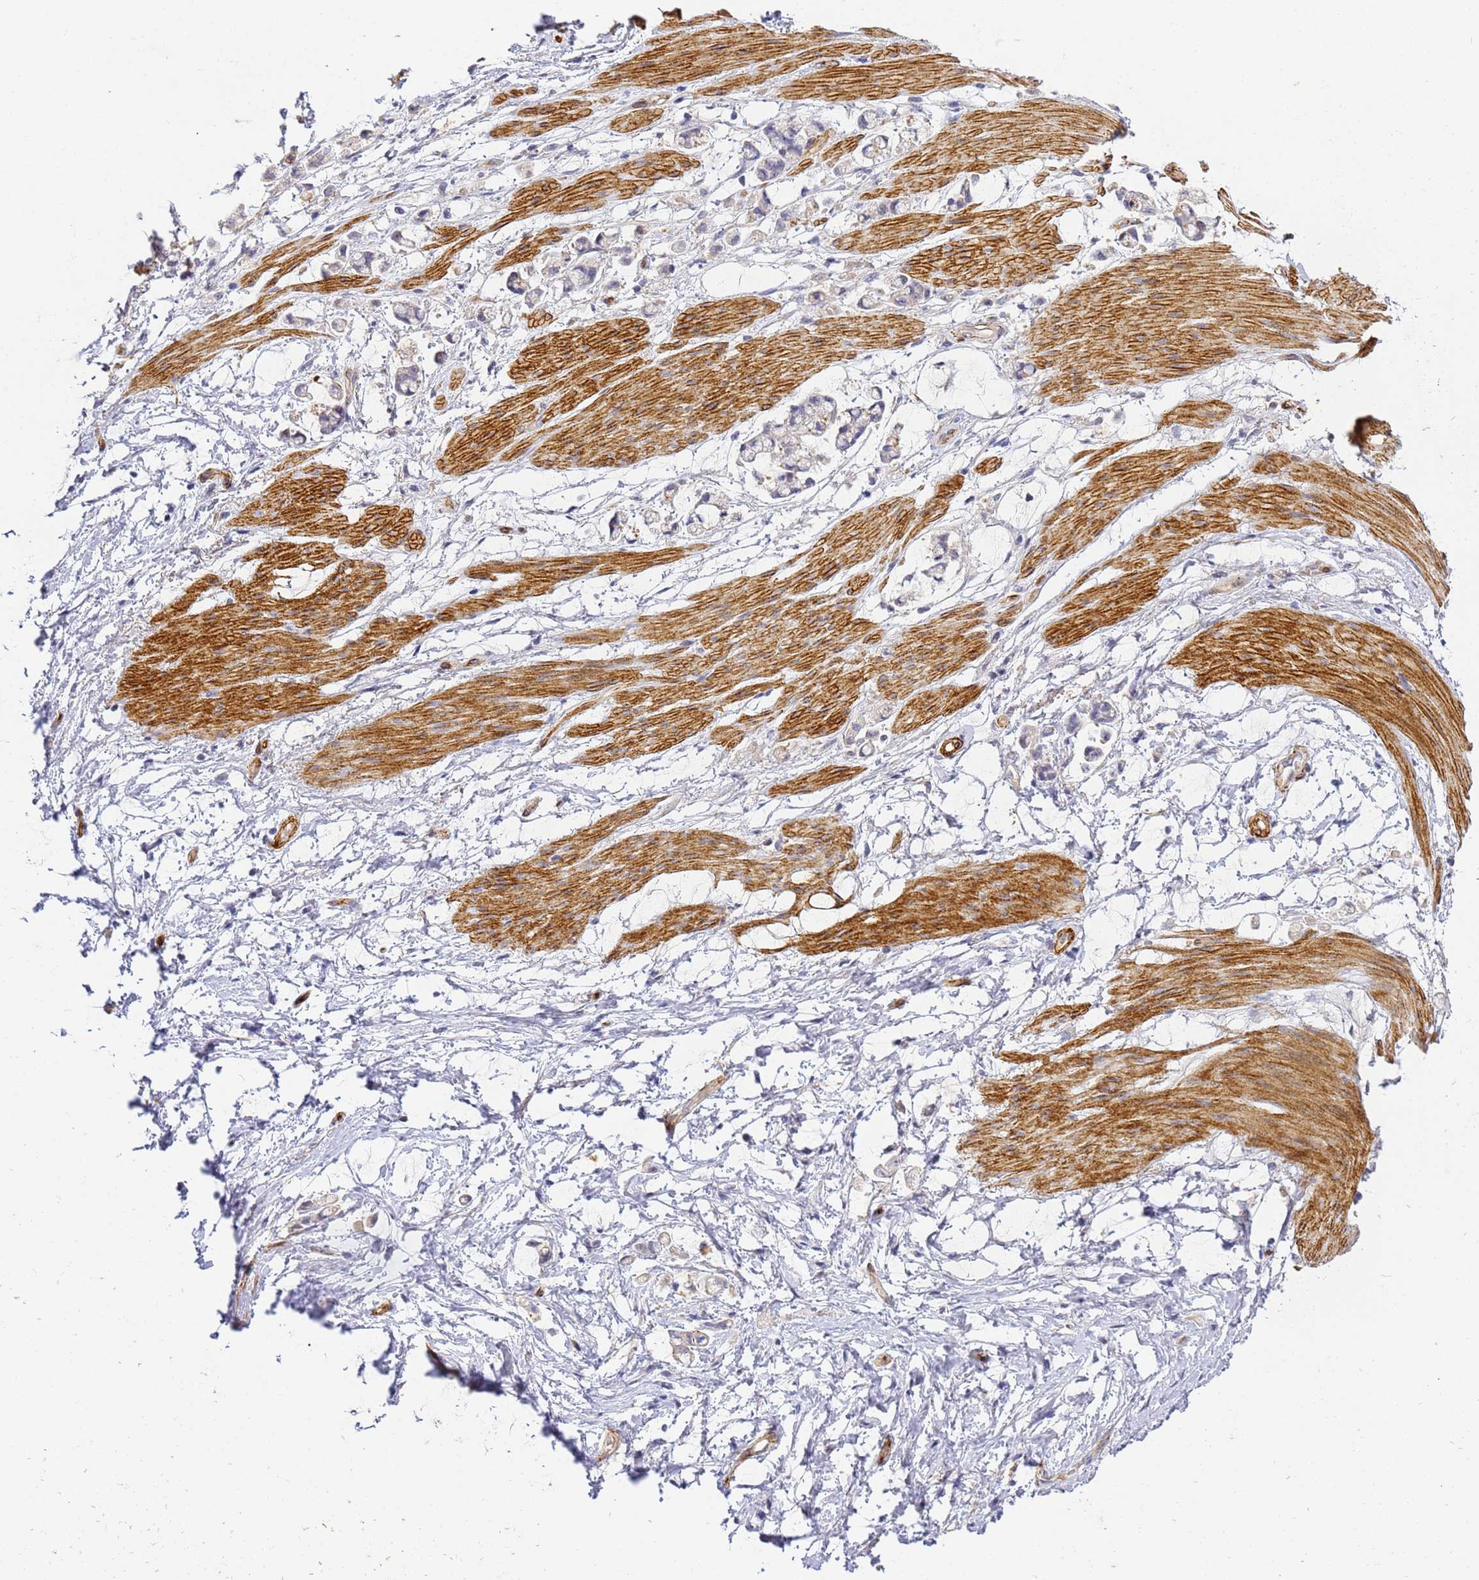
{"staining": {"intensity": "negative", "quantity": "none", "location": "none"}, "tissue": "stomach cancer", "cell_type": "Tumor cells", "image_type": "cancer", "snomed": [{"axis": "morphology", "description": "Adenocarcinoma, NOS"}, {"axis": "topography", "description": "Stomach"}], "caption": "IHC of stomach adenocarcinoma reveals no expression in tumor cells.", "gene": "CFH", "patient": {"sex": "female", "age": 60}}